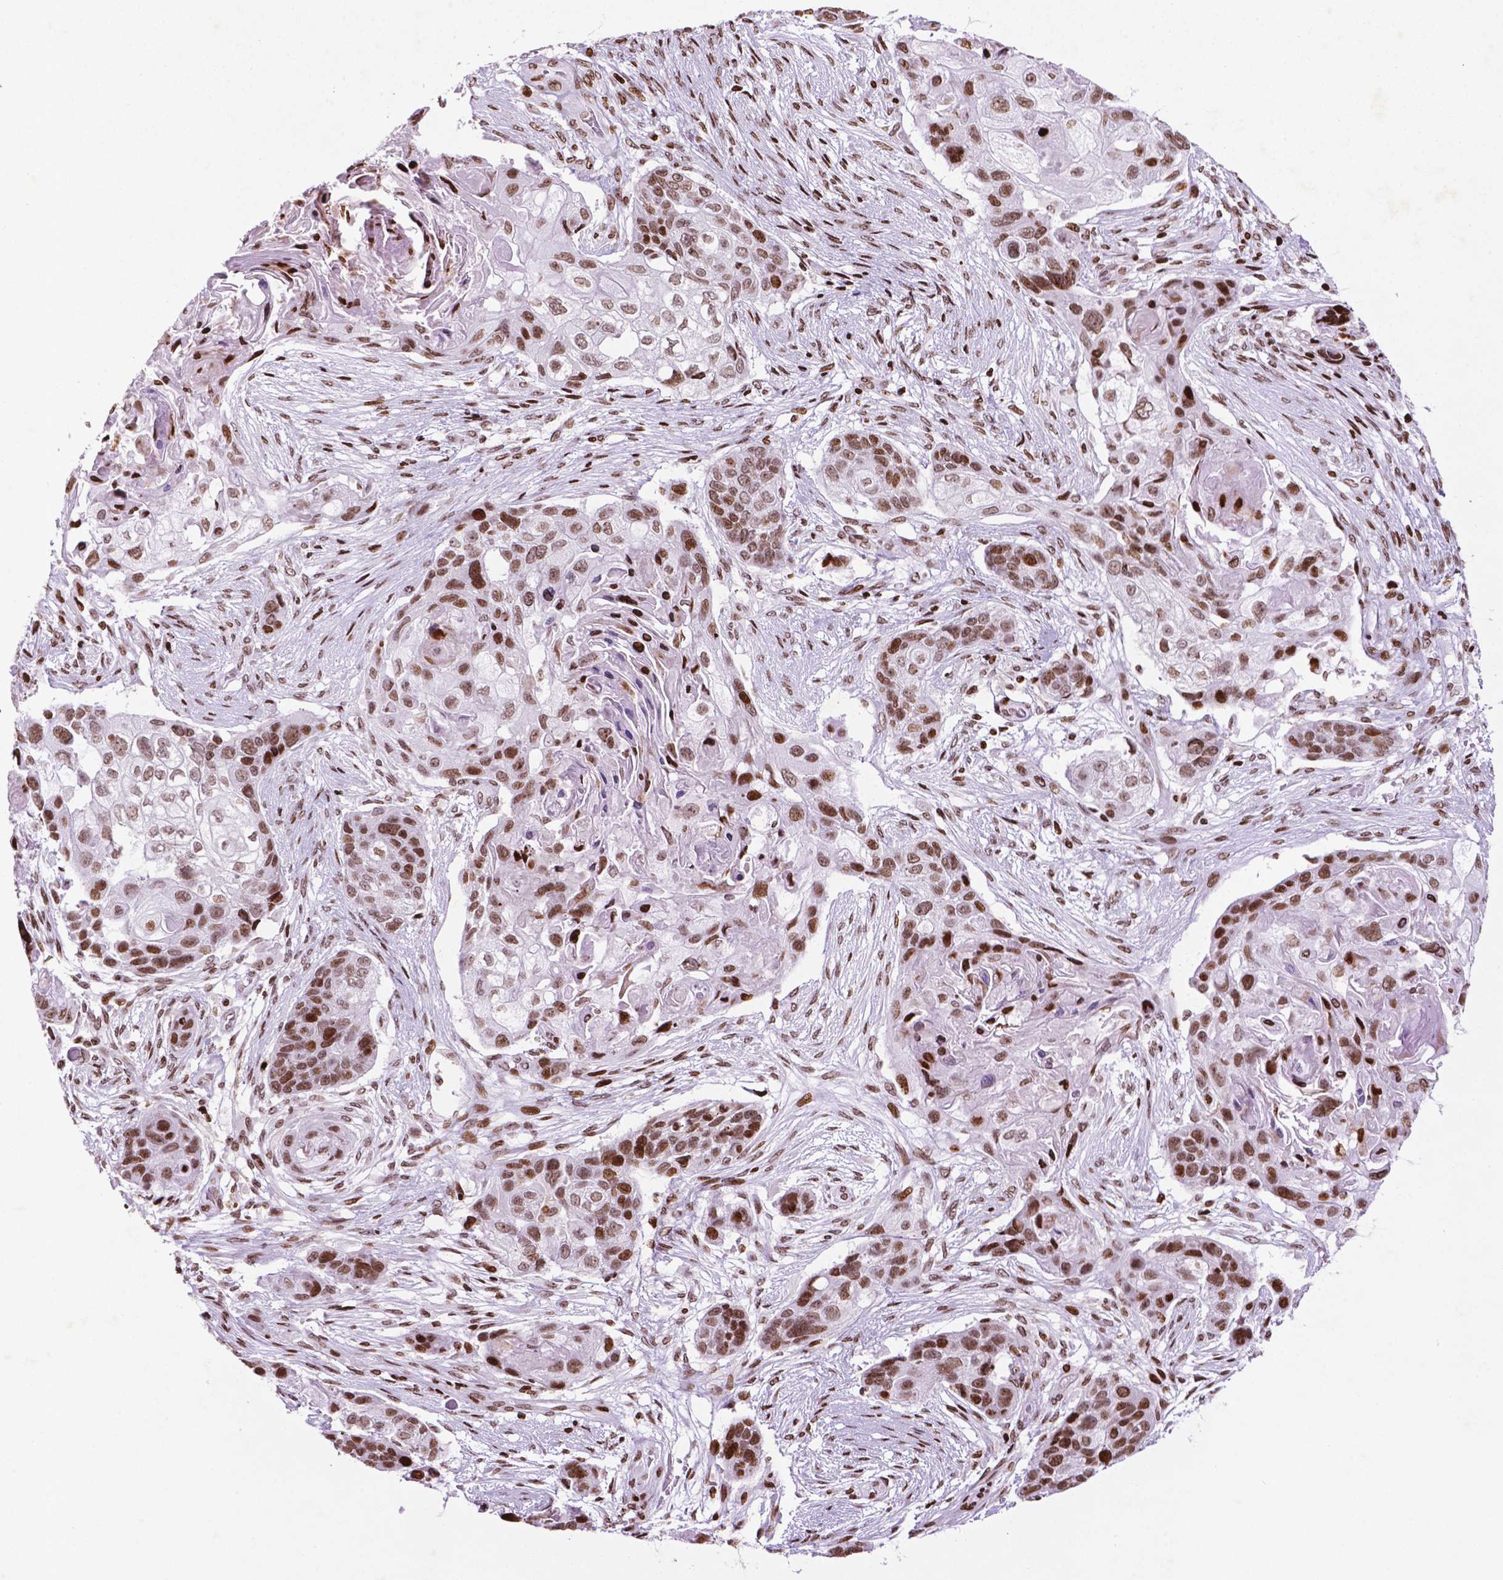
{"staining": {"intensity": "moderate", "quantity": ">75%", "location": "nuclear"}, "tissue": "lung cancer", "cell_type": "Tumor cells", "image_type": "cancer", "snomed": [{"axis": "morphology", "description": "Squamous cell carcinoma, NOS"}, {"axis": "topography", "description": "Lung"}], "caption": "Protein staining demonstrates moderate nuclear positivity in about >75% of tumor cells in lung cancer. The protein is stained brown, and the nuclei are stained in blue (DAB (3,3'-diaminobenzidine) IHC with brightfield microscopy, high magnification).", "gene": "TMEM250", "patient": {"sex": "male", "age": 69}}